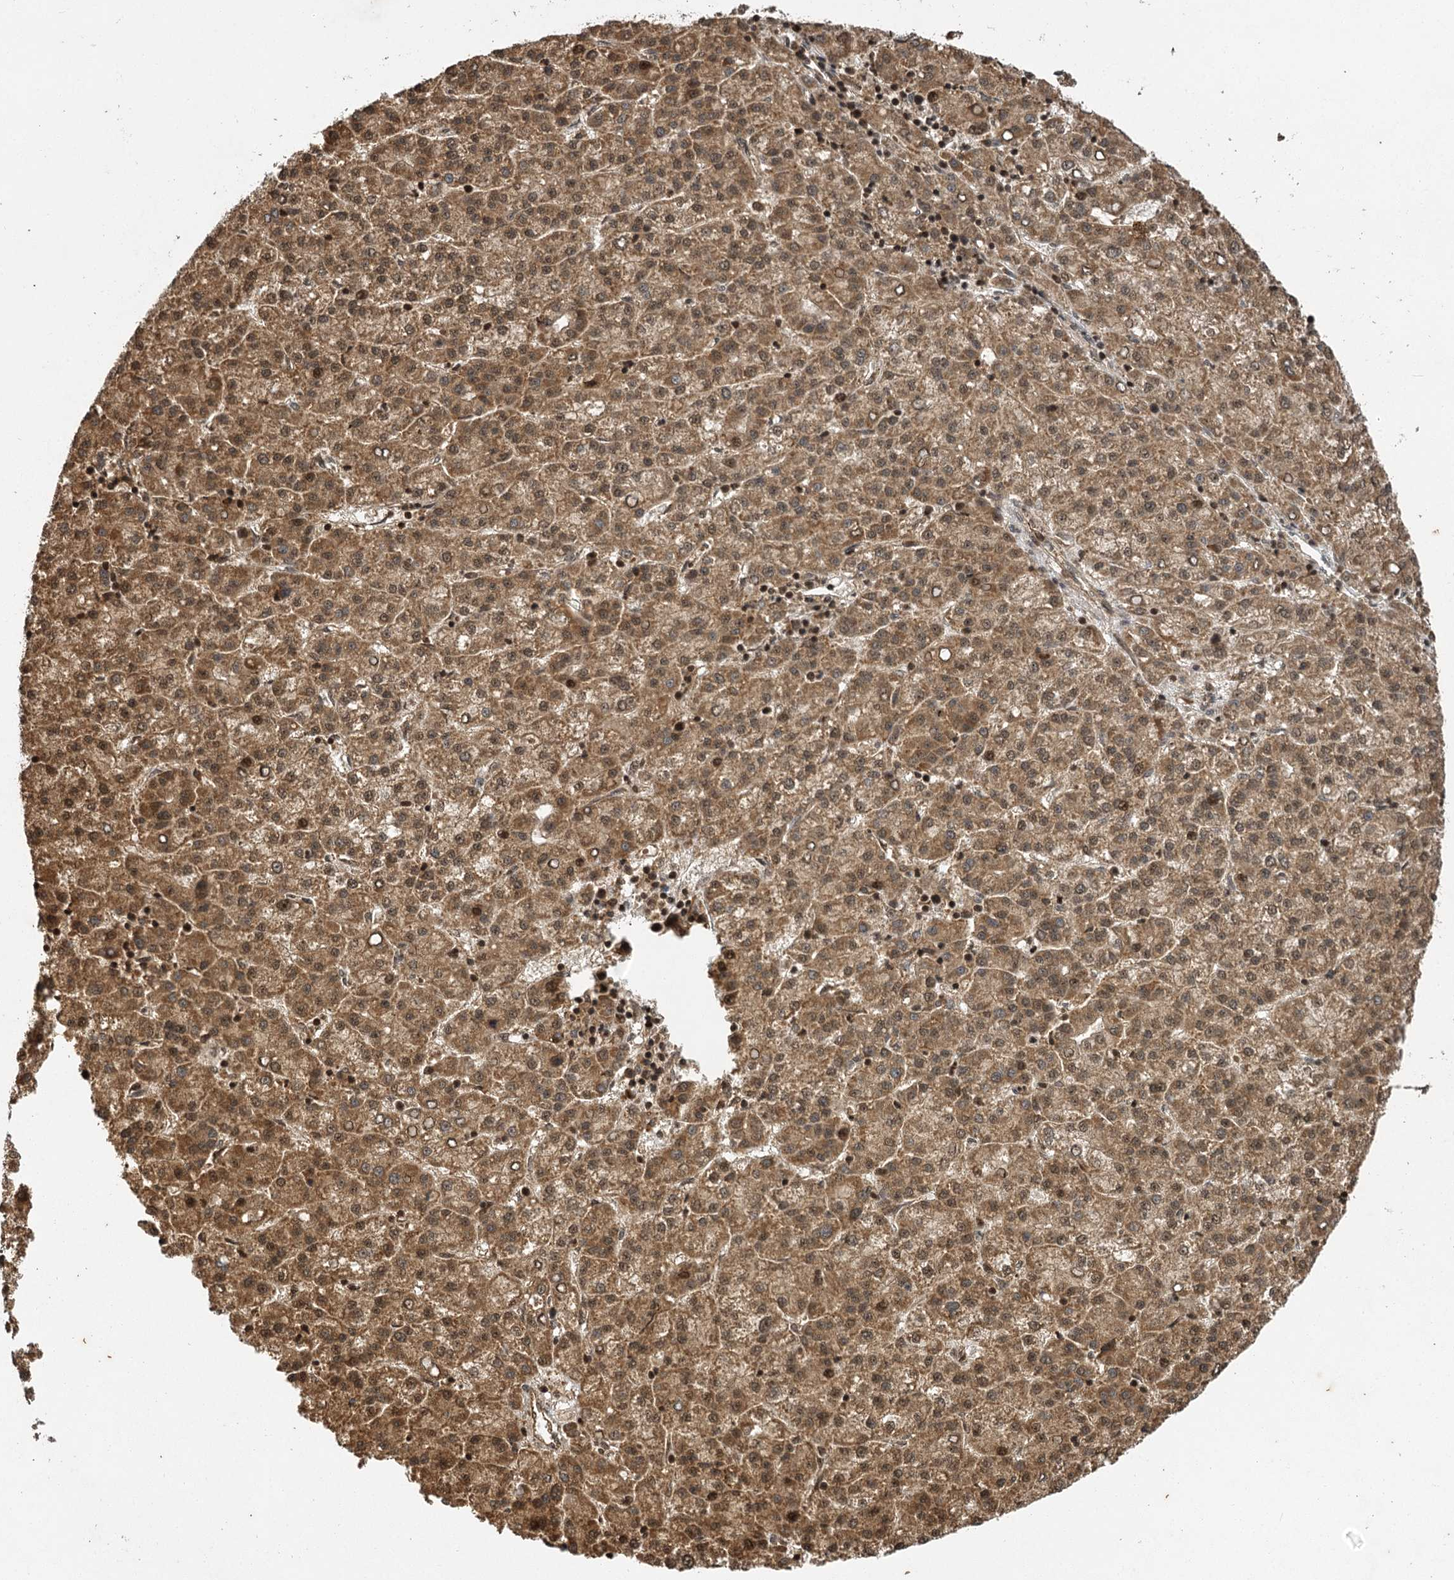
{"staining": {"intensity": "moderate", "quantity": ">75%", "location": "cytoplasmic/membranous,nuclear"}, "tissue": "liver cancer", "cell_type": "Tumor cells", "image_type": "cancer", "snomed": [{"axis": "morphology", "description": "Carcinoma, Hepatocellular, NOS"}, {"axis": "topography", "description": "Liver"}], "caption": "Immunohistochemical staining of human liver cancer demonstrates medium levels of moderate cytoplasmic/membranous and nuclear expression in about >75% of tumor cells. The staining was performed using DAB (3,3'-diaminobenzidine), with brown indicating positive protein expression. Nuclei are stained blue with hematoxylin.", "gene": "IL11RA", "patient": {"sex": "female", "age": 58}}